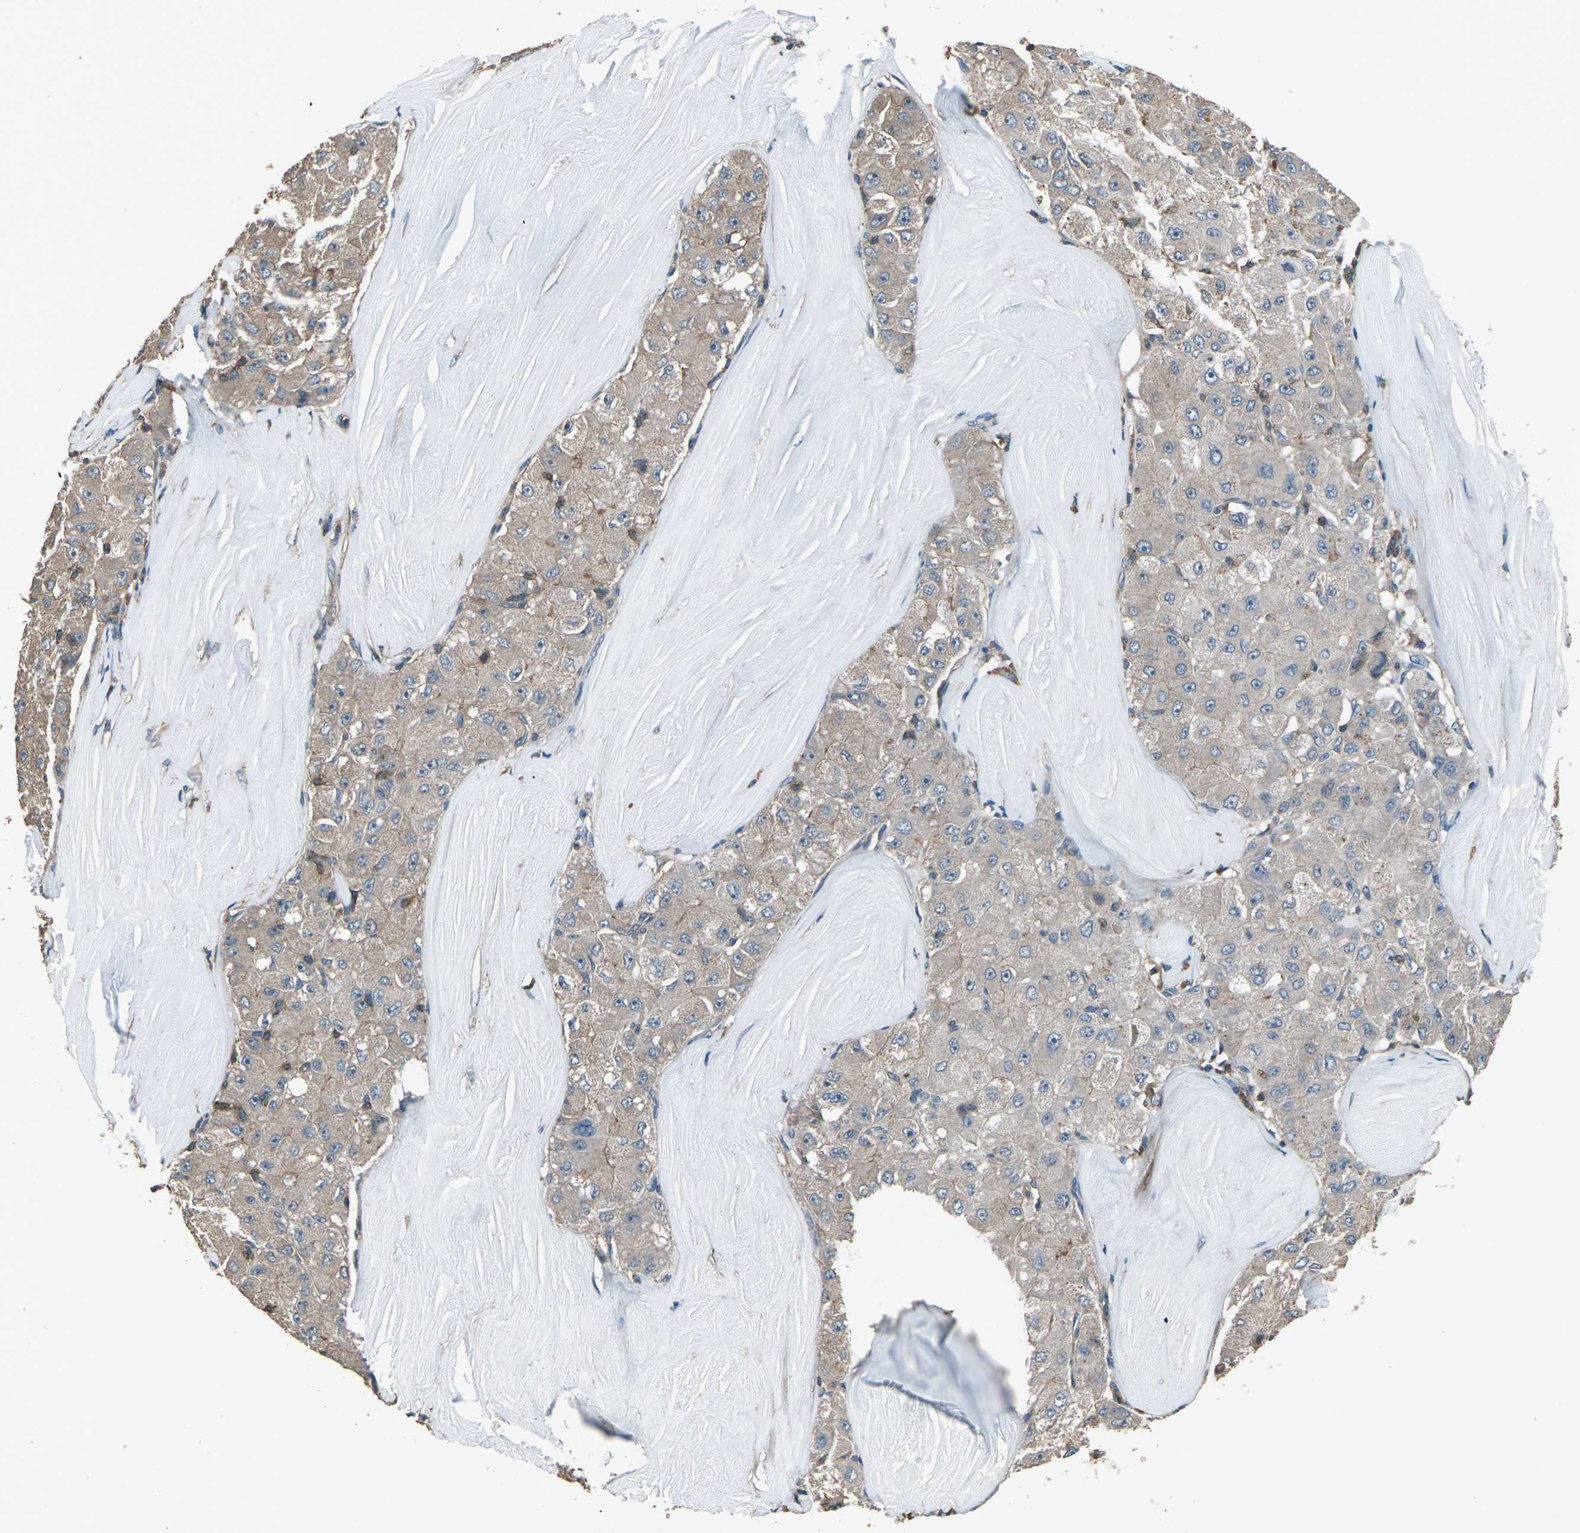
{"staining": {"intensity": "weak", "quantity": ">75%", "location": "cytoplasmic/membranous"}, "tissue": "liver cancer", "cell_type": "Tumor cells", "image_type": "cancer", "snomed": [{"axis": "morphology", "description": "Carcinoma, Hepatocellular, NOS"}, {"axis": "topography", "description": "Liver"}], "caption": "About >75% of tumor cells in liver cancer (hepatocellular carcinoma) exhibit weak cytoplasmic/membranous protein staining as visualized by brown immunohistochemical staining.", "gene": "CMTM4", "patient": {"sex": "male", "age": 80}}